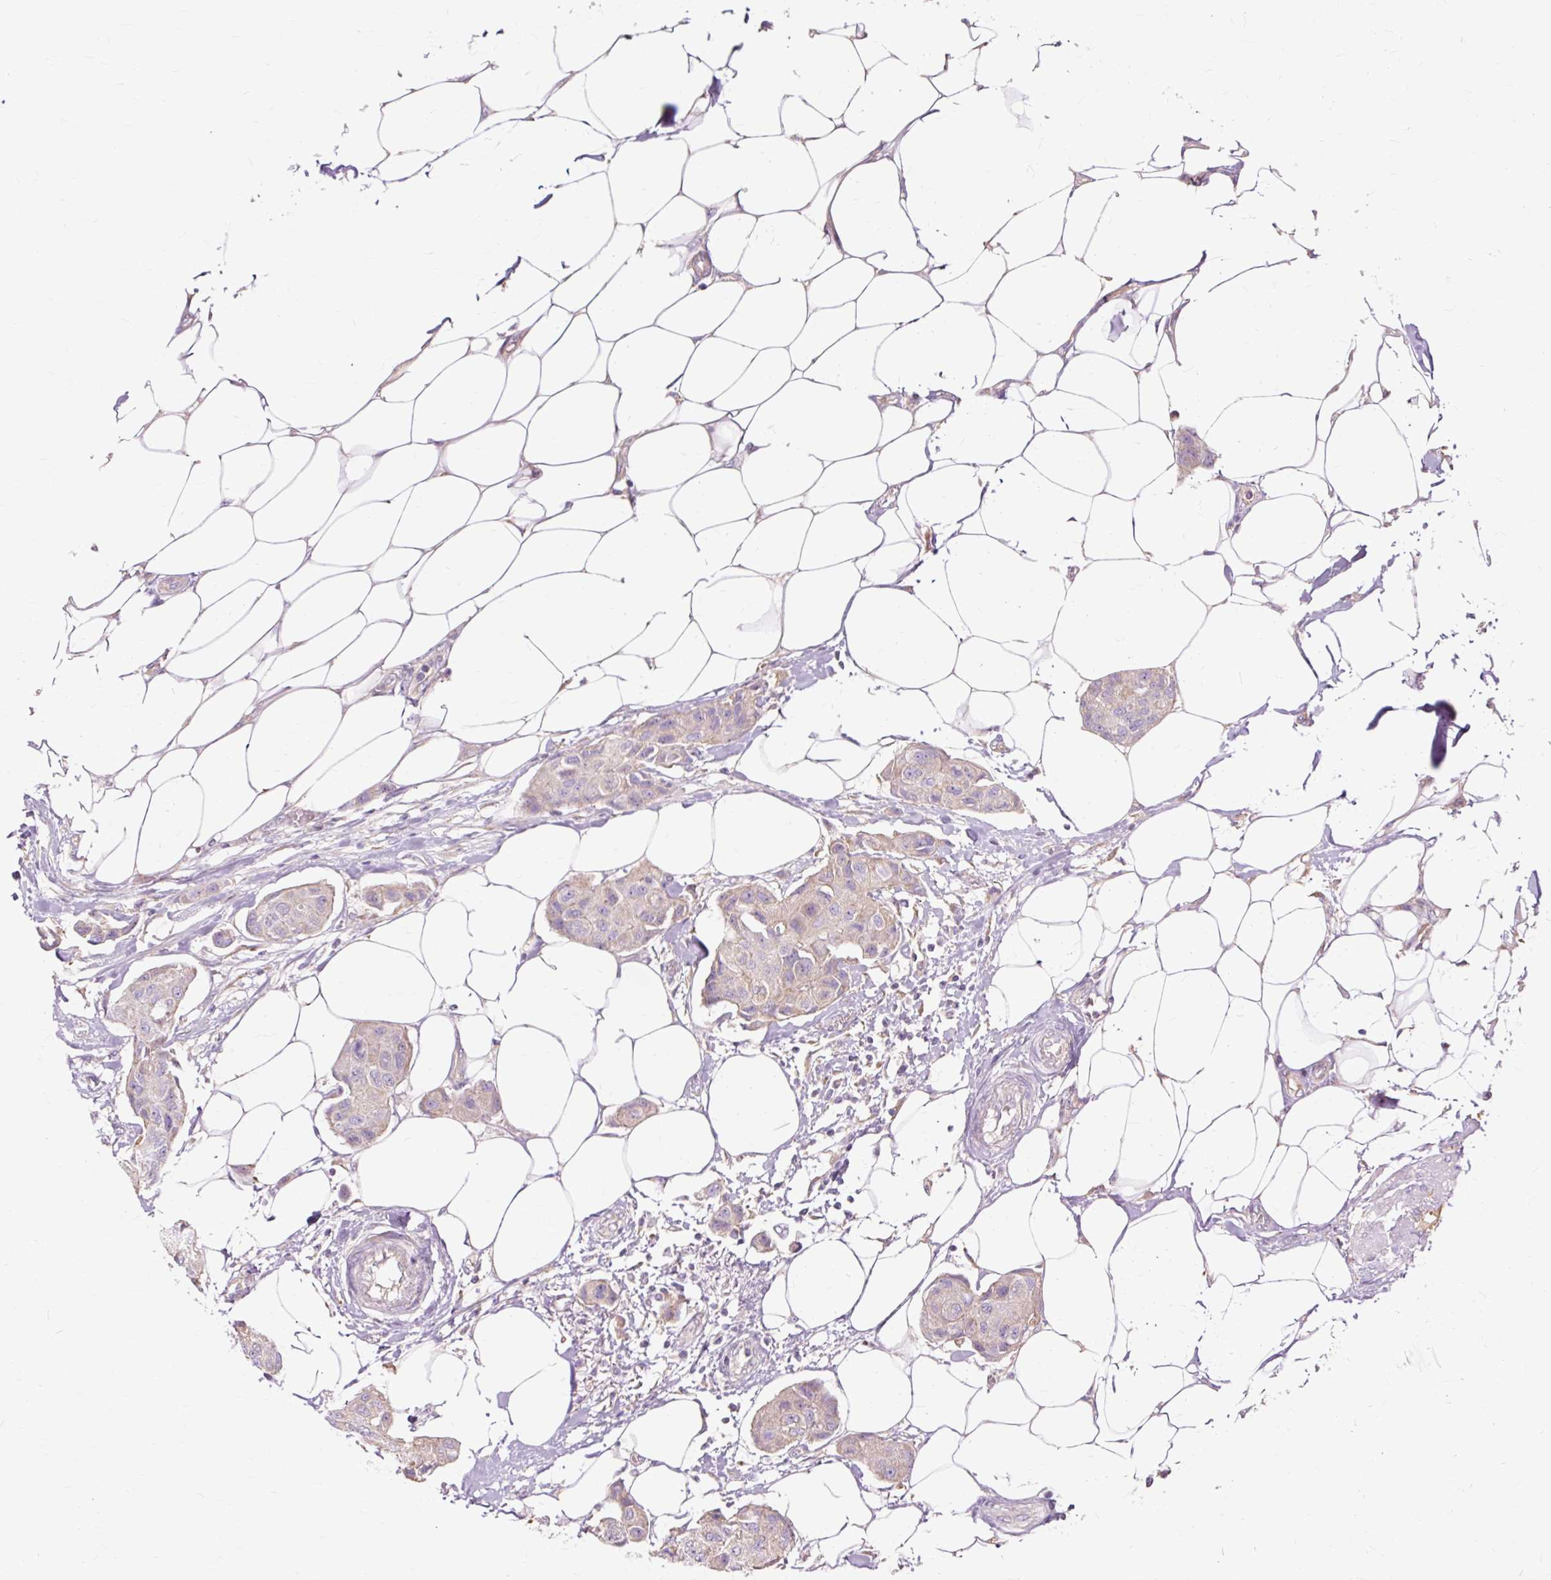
{"staining": {"intensity": "weak", "quantity": ">75%", "location": "cytoplasmic/membranous"}, "tissue": "breast cancer", "cell_type": "Tumor cells", "image_type": "cancer", "snomed": [{"axis": "morphology", "description": "Duct carcinoma"}, {"axis": "topography", "description": "Breast"}, {"axis": "topography", "description": "Lymph node"}], "caption": "Human breast cancer stained with a brown dye reveals weak cytoplasmic/membranous positive staining in about >75% of tumor cells.", "gene": "PDZD2", "patient": {"sex": "female", "age": 80}}